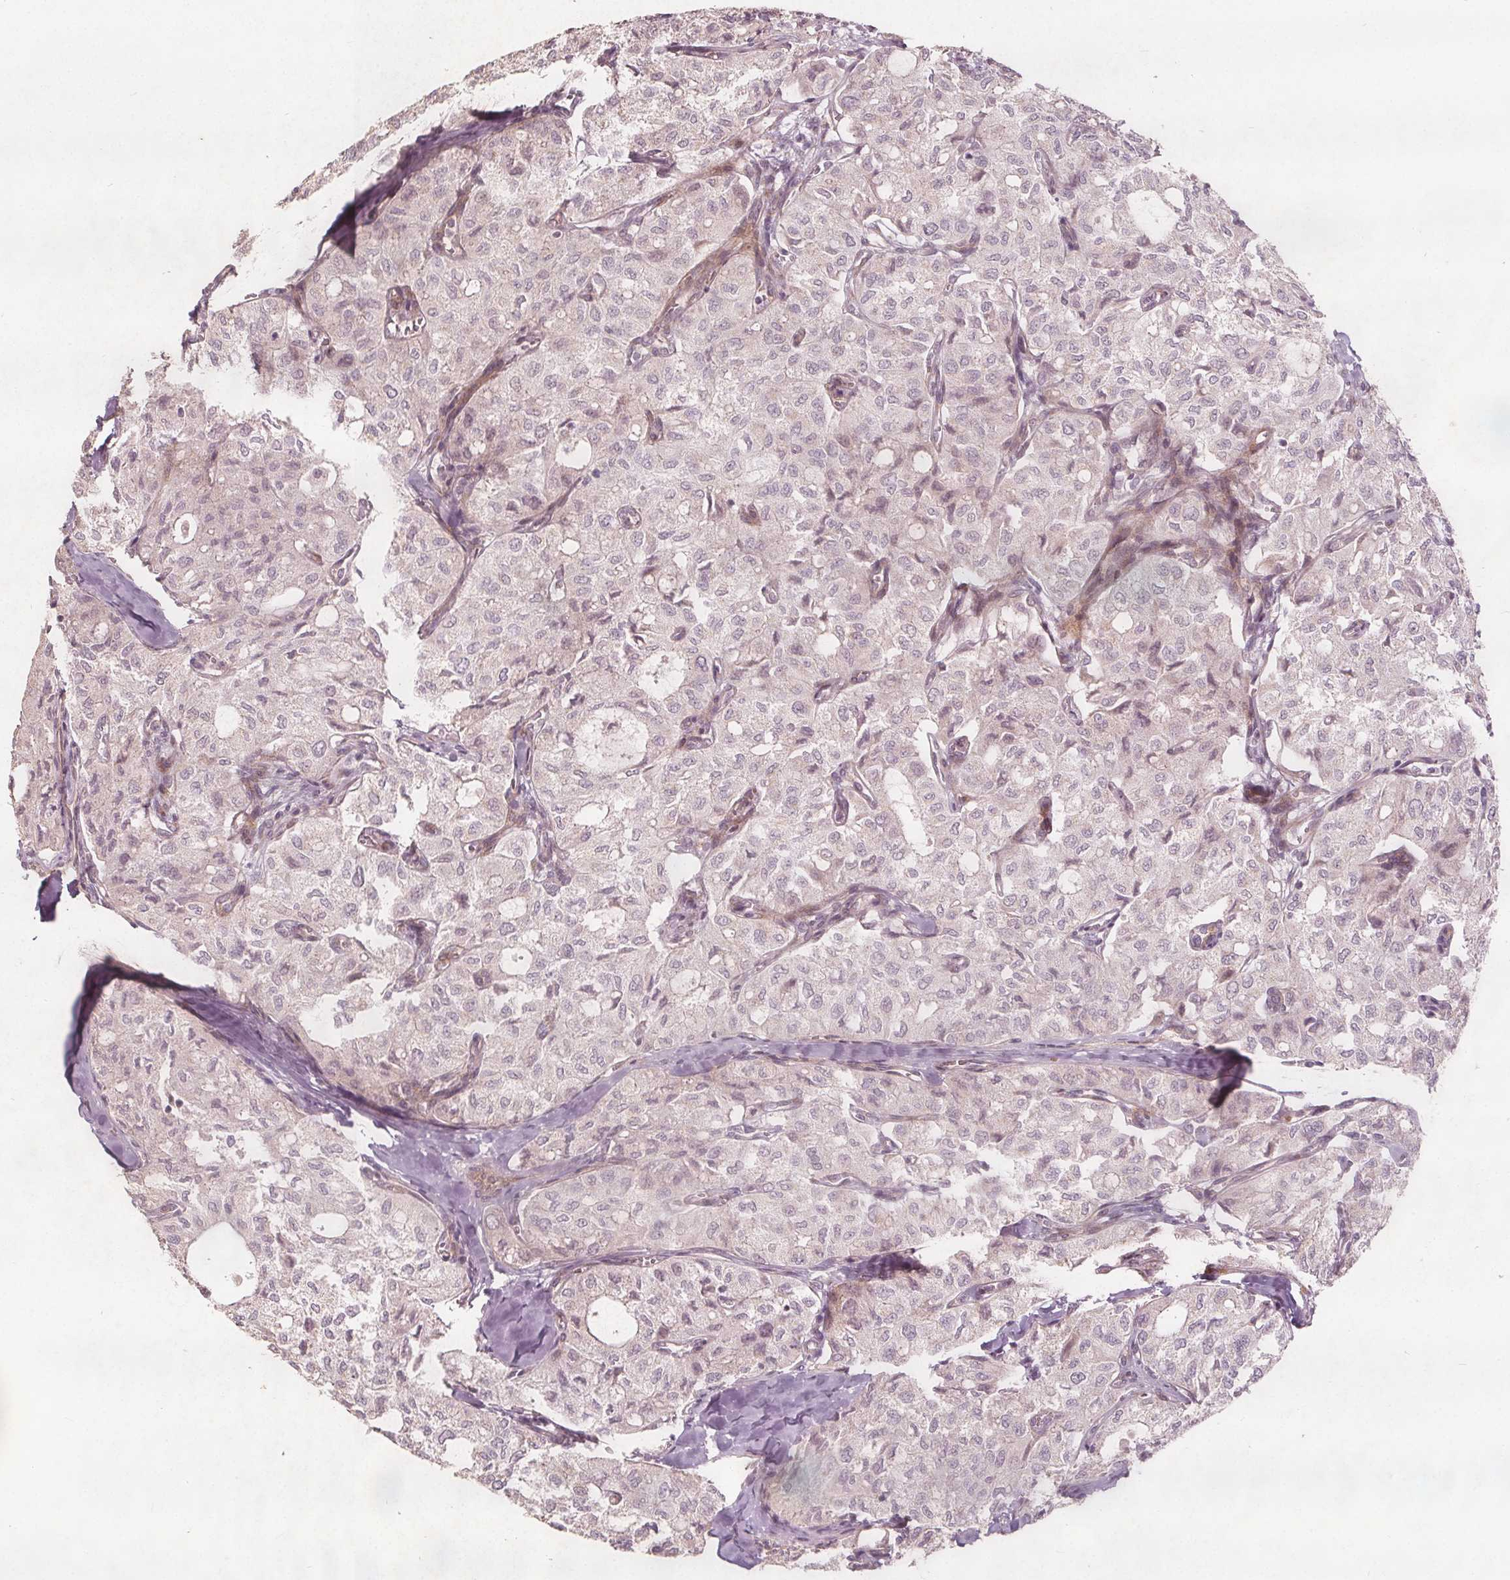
{"staining": {"intensity": "negative", "quantity": "none", "location": "none"}, "tissue": "thyroid cancer", "cell_type": "Tumor cells", "image_type": "cancer", "snomed": [{"axis": "morphology", "description": "Follicular adenoma carcinoma, NOS"}, {"axis": "topography", "description": "Thyroid gland"}], "caption": "Immunohistochemistry histopathology image of neoplastic tissue: thyroid follicular adenoma carcinoma stained with DAB (3,3'-diaminobenzidine) reveals no significant protein staining in tumor cells. (Brightfield microscopy of DAB immunohistochemistry (IHC) at high magnification).", "gene": "PTPRT", "patient": {"sex": "male", "age": 75}}